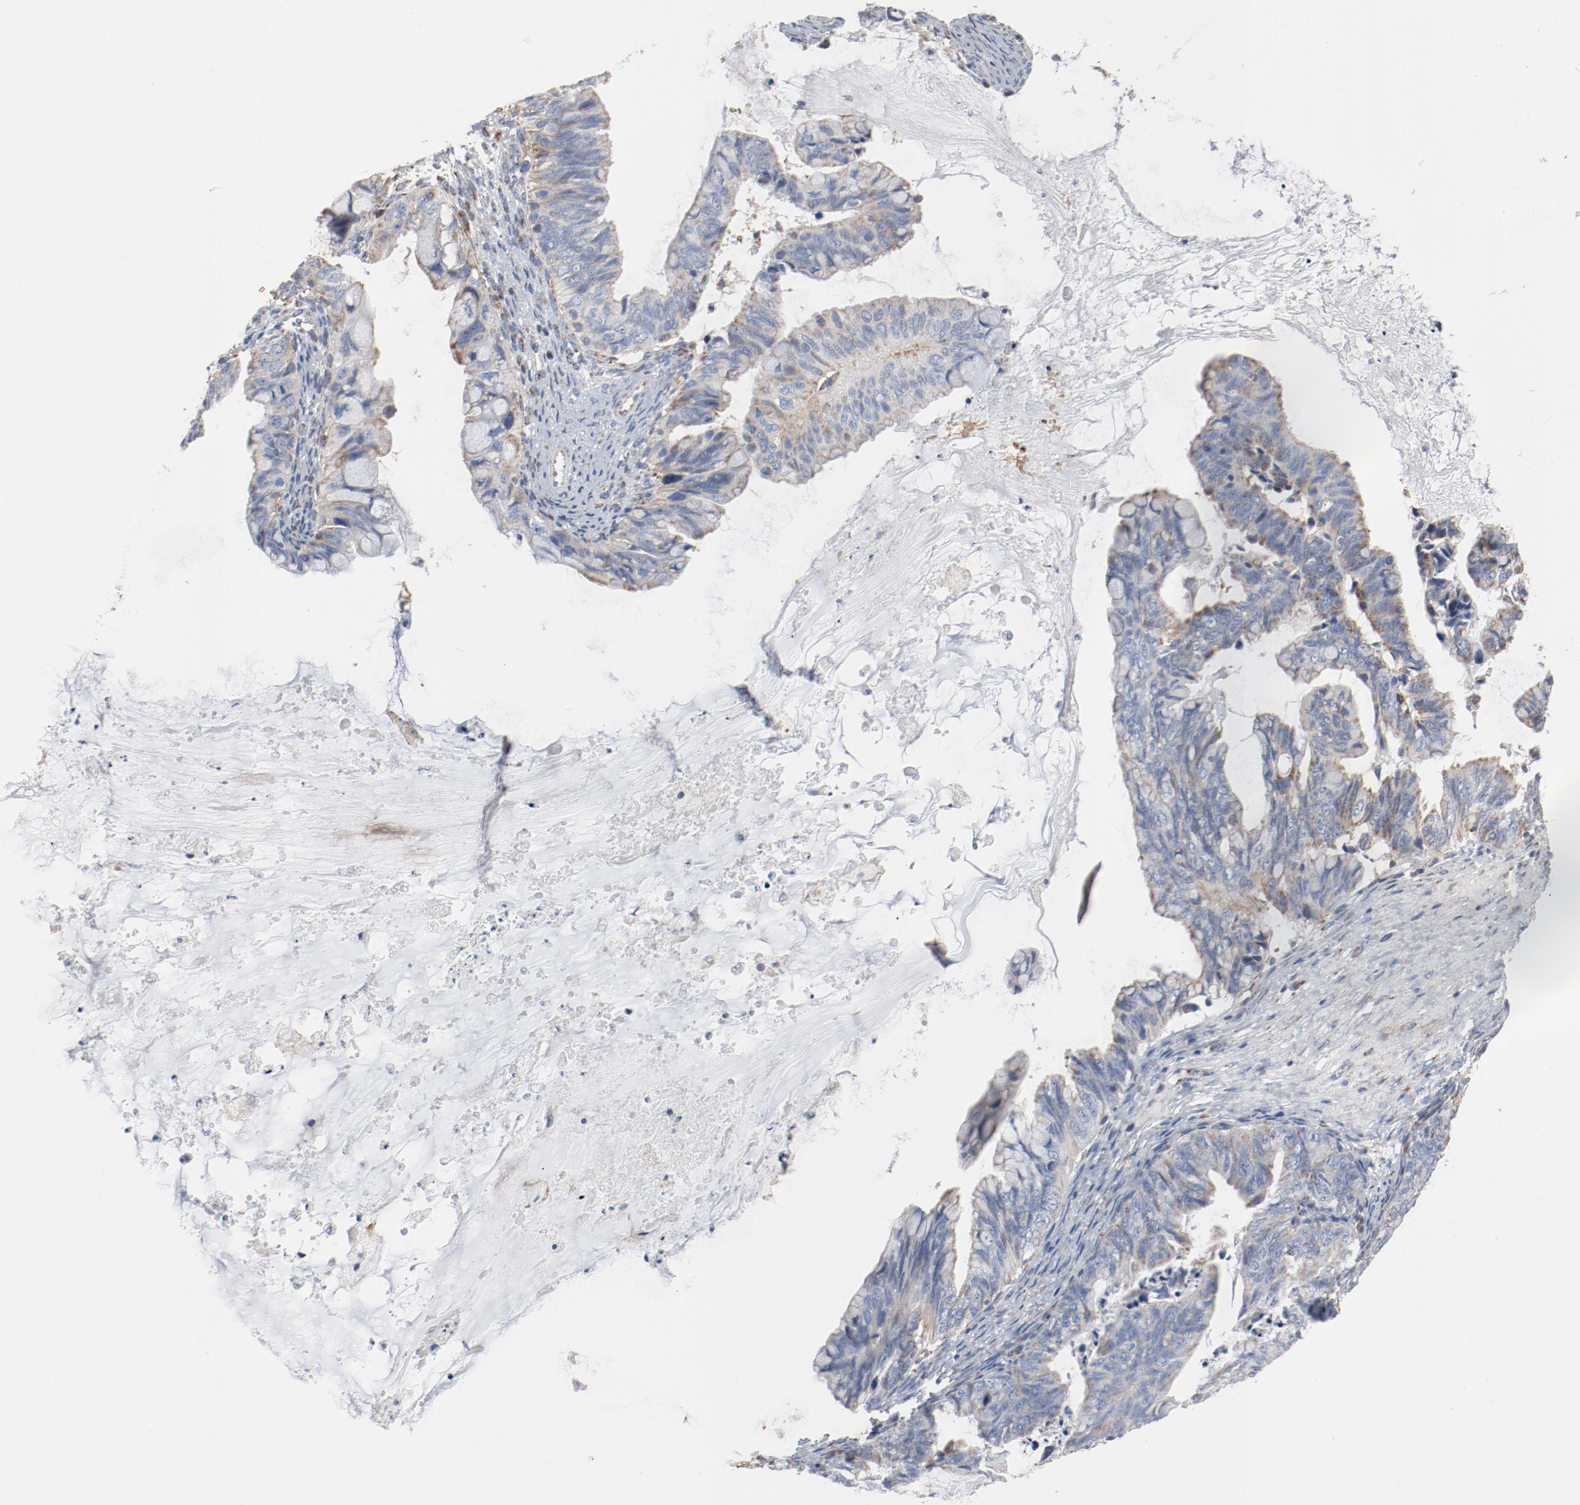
{"staining": {"intensity": "weak", "quantity": ">75%", "location": "cytoplasmic/membranous"}, "tissue": "ovarian cancer", "cell_type": "Tumor cells", "image_type": "cancer", "snomed": [{"axis": "morphology", "description": "Cystadenocarcinoma, mucinous, NOS"}, {"axis": "topography", "description": "Ovary"}], "caption": "About >75% of tumor cells in ovarian mucinous cystadenocarcinoma demonstrate weak cytoplasmic/membranous protein staining as visualized by brown immunohistochemical staining.", "gene": "NDUFB8", "patient": {"sex": "female", "age": 36}}